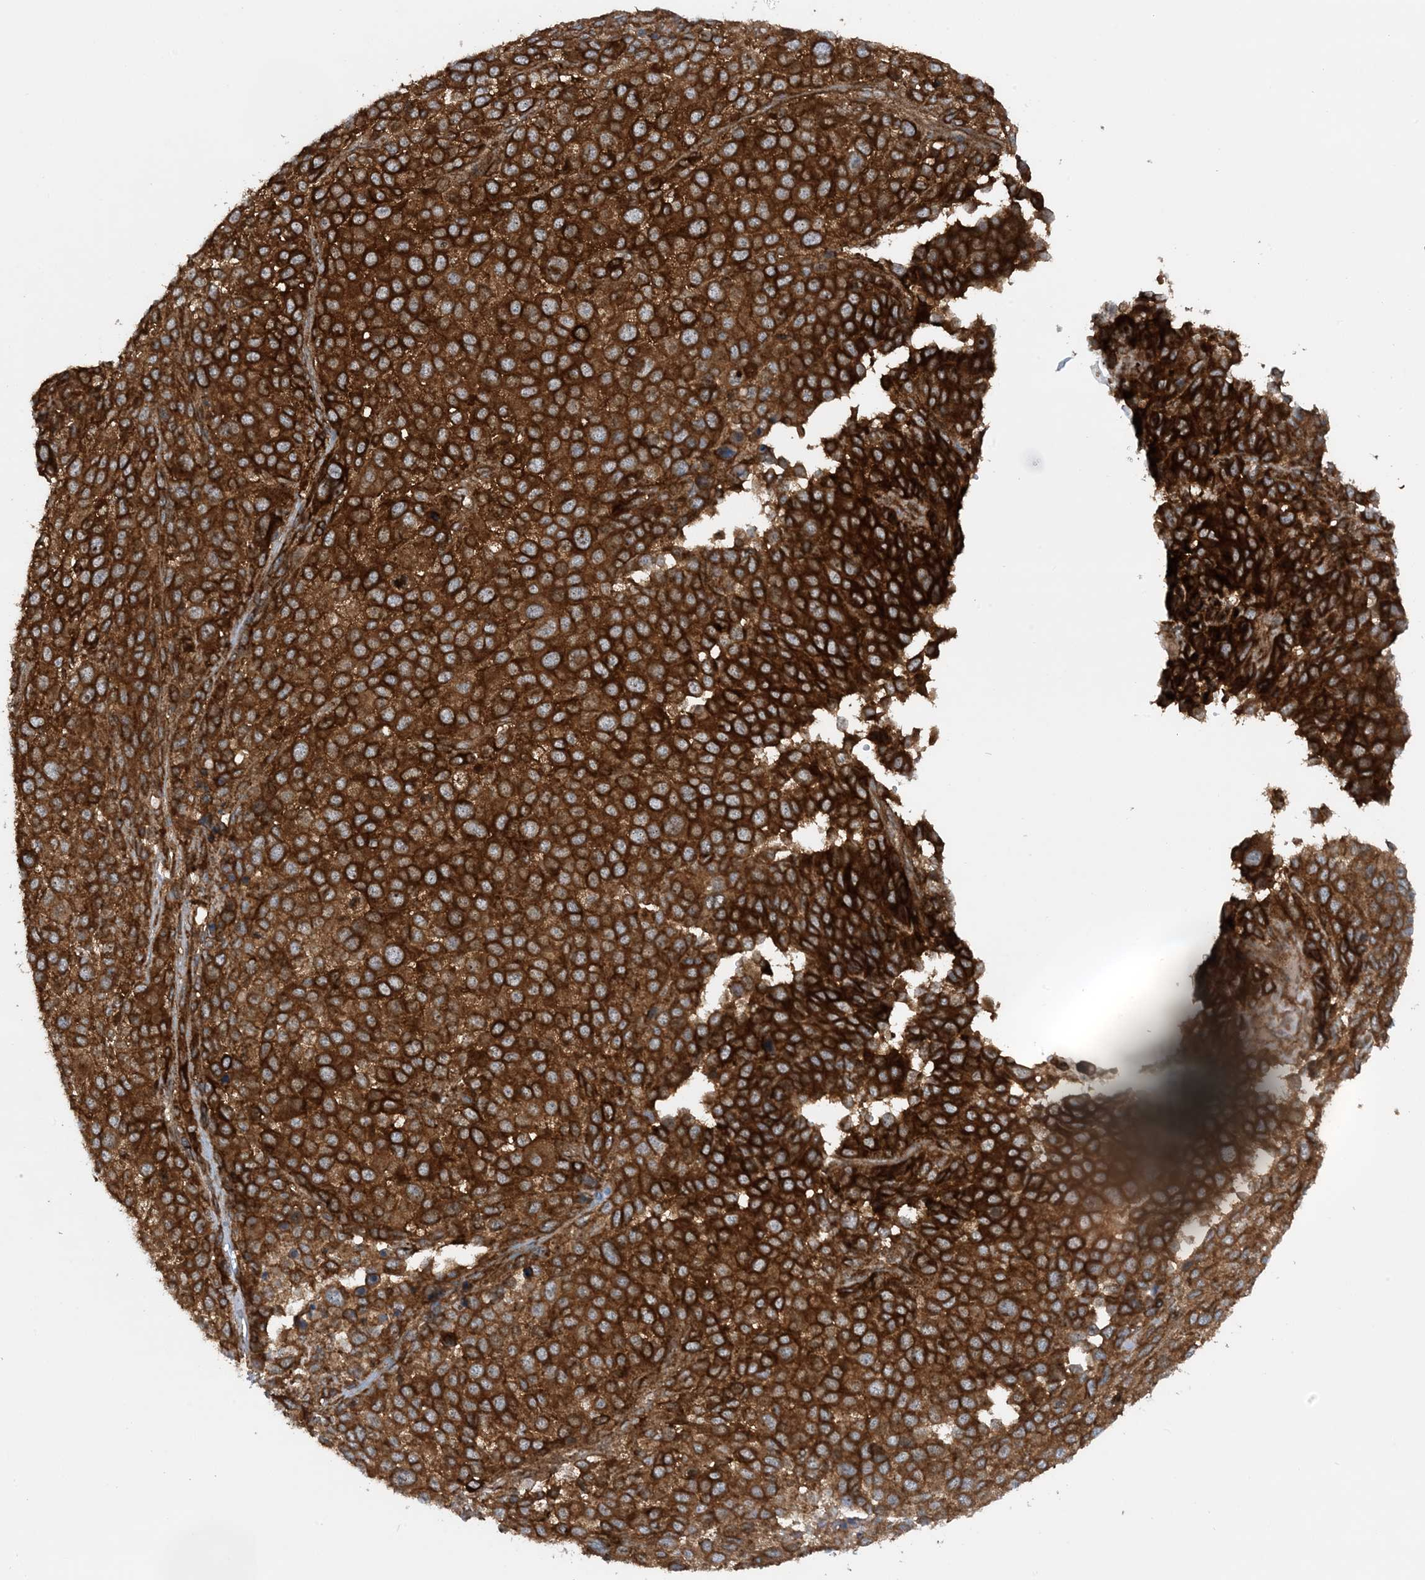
{"staining": {"intensity": "strong", "quantity": ">75%", "location": "cytoplasmic/membranous"}, "tissue": "melanoma", "cell_type": "Tumor cells", "image_type": "cancer", "snomed": [{"axis": "morphology", "description": "Malignant melanoma, NOS"}, {"axis": "topography", "description": "Skin of trunk"}], "caption": "Strong cytoplasmic/membranous staining for a protein is appreciated in approximately >75% of tumor cells of malignant melanoma using IHC.", "gene": "STAM2", "patient": {"sex": "male", "age": 71}}